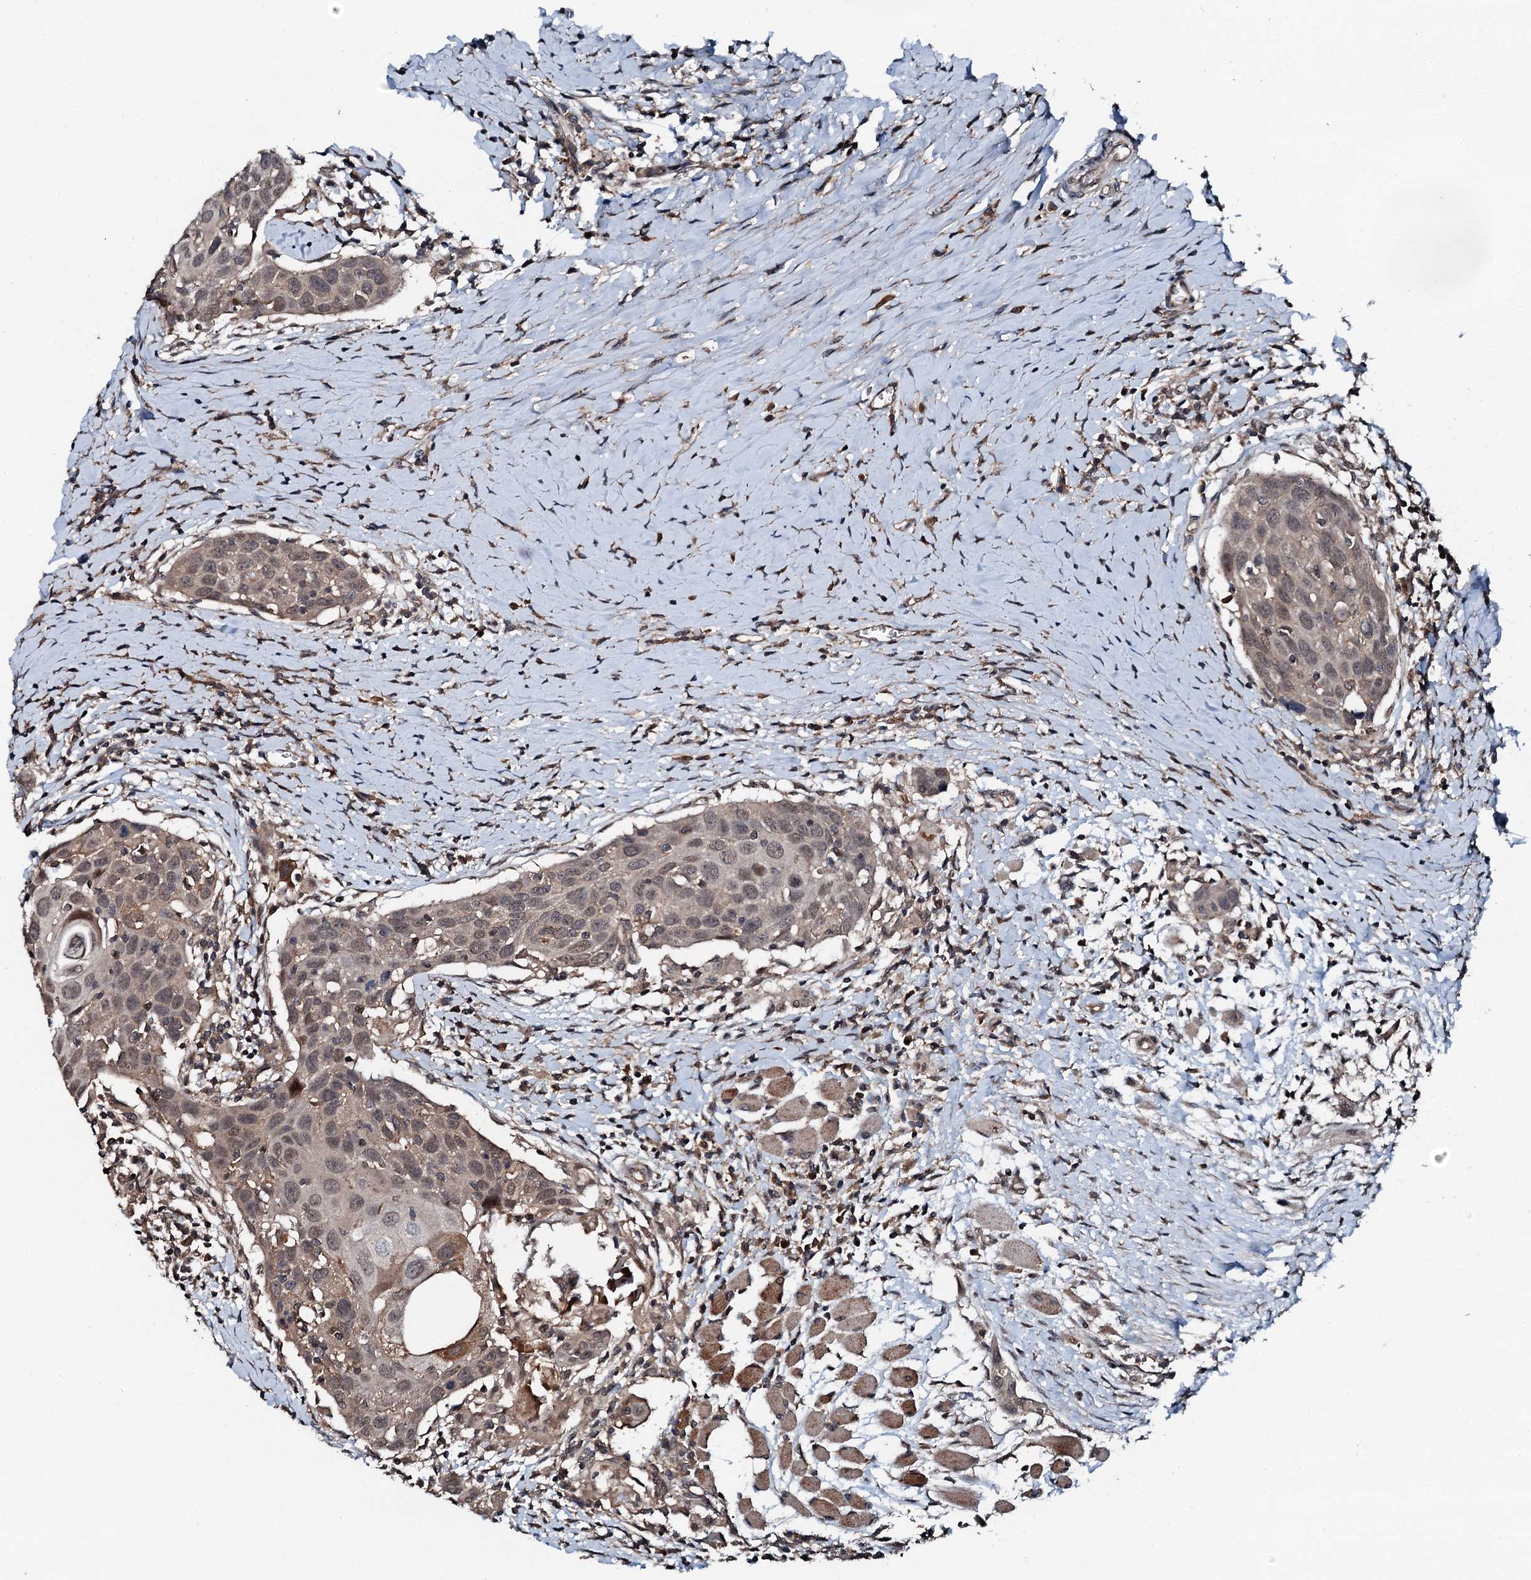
{"staining": {"intensity": "moderate", "quantity": ">75%", "location": "cytoplasmic/membranous,nuclear"}, "tissue": "head and neck cancer", "cell_type": "Tumor cells", "image_type": "cancer", "snomed": [{"axis": "morphology", "description": "Squamous cell carcinoma, NOS"}, {"axis": "topography", "description": "Oral tissue"}, {"axis": "topography", "description": "Head-Neck"}], "caption": "Head and neck cancer was stained to show a protein in brown. There is medium levels of moderate cytoplasmic/membranous and nuclear expression in about >75% of tumor cells.", "gene": "FLYWCH1", "patient": {"sex": "female", "age": 50}}